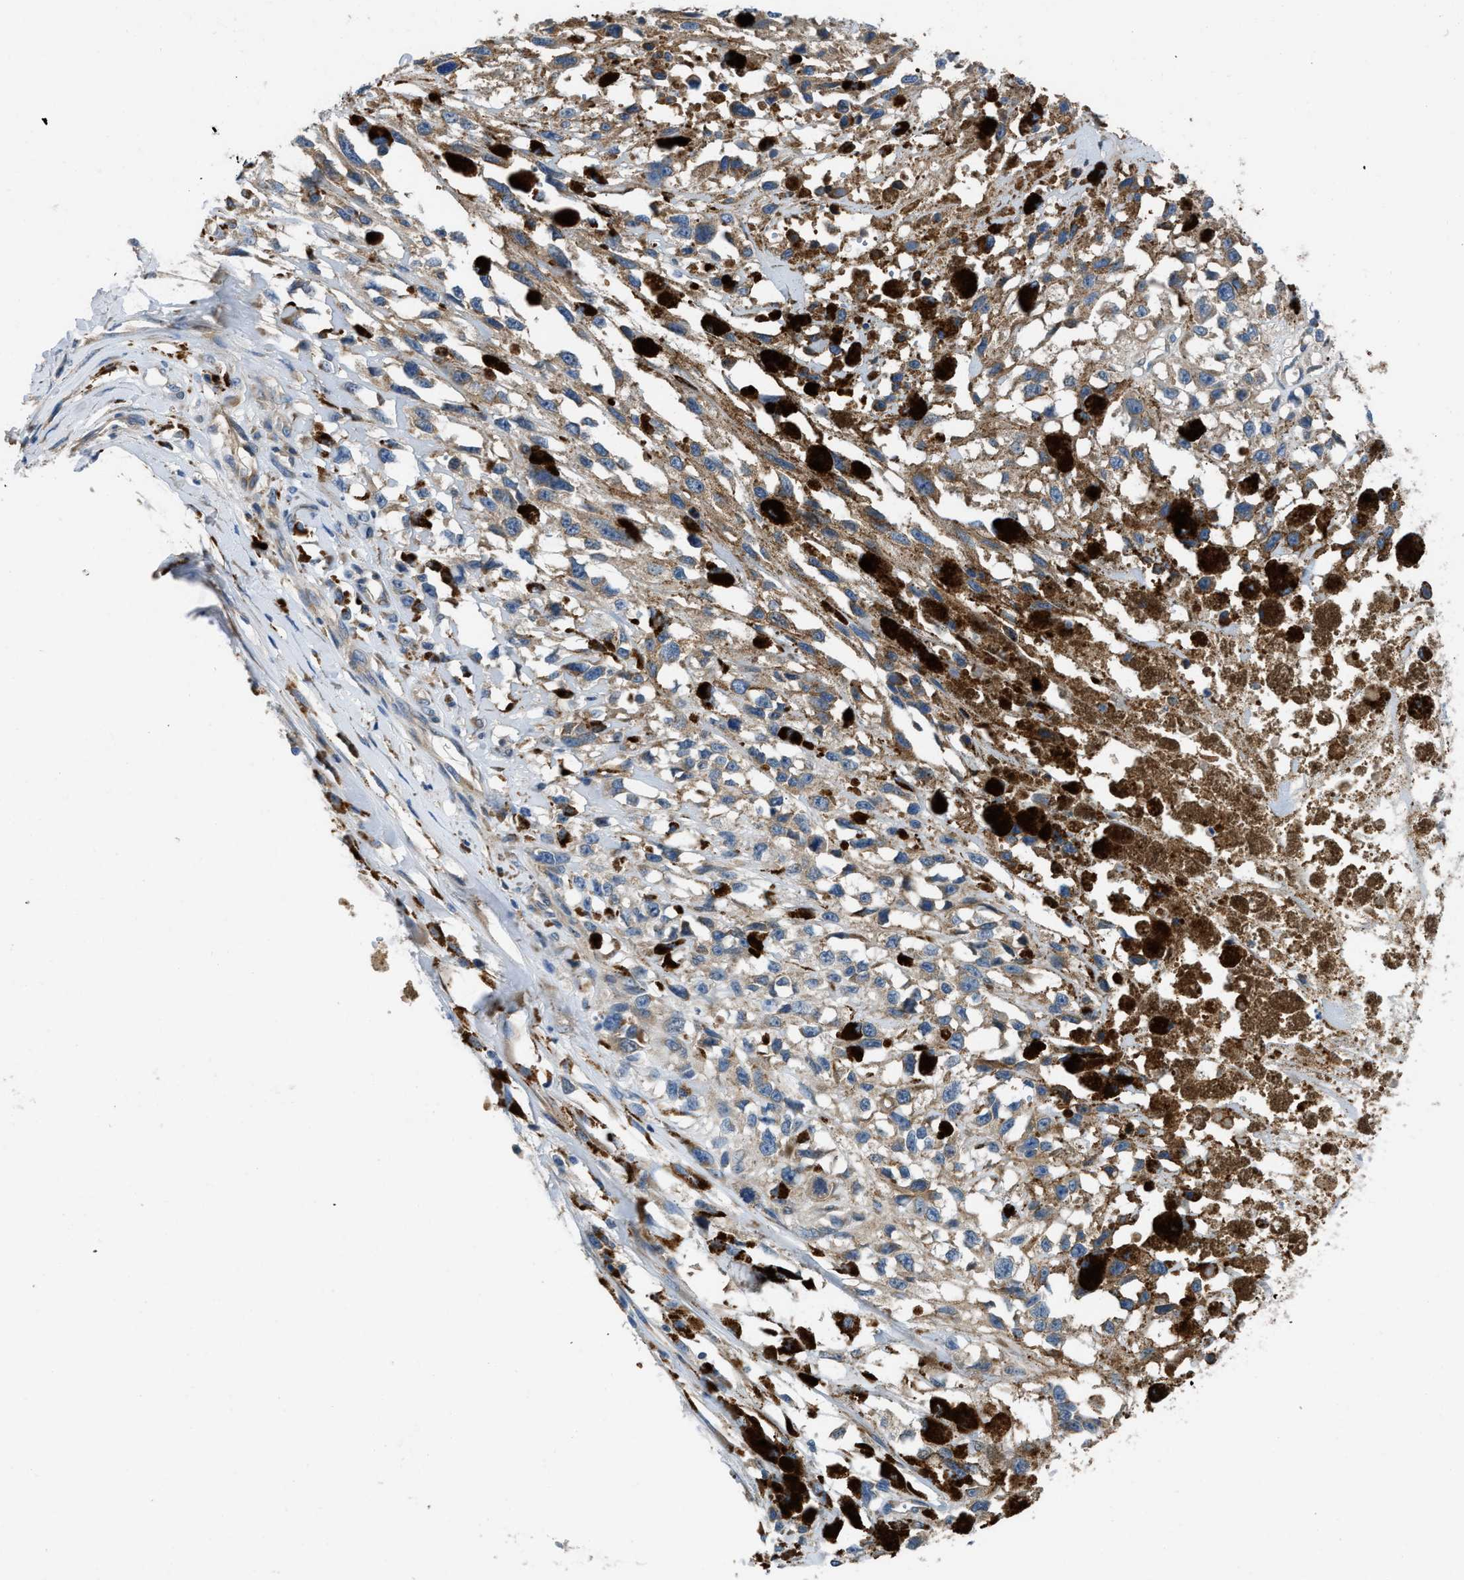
{"staining": {"intensity": "weak", "quantity": ">75%", "location": "cytoplasmic/membranous"}, "tissue": "melanoma", "cell_type": "Tumor cells", "image_type": "cancer", "snomed": [{"axis": "morphology", "description": "Malignant melanoma, Metastatic site"}, {"axis": "topography", "description": "Lymph node"}], "caption": "Protein staining shows weak cytoplasmic/membranous positivity in about >75% of tumor cells in malignant melanoma (metastatic site).", "gene": "GGCX", "patient": {"sex": "male", "age": 59}}